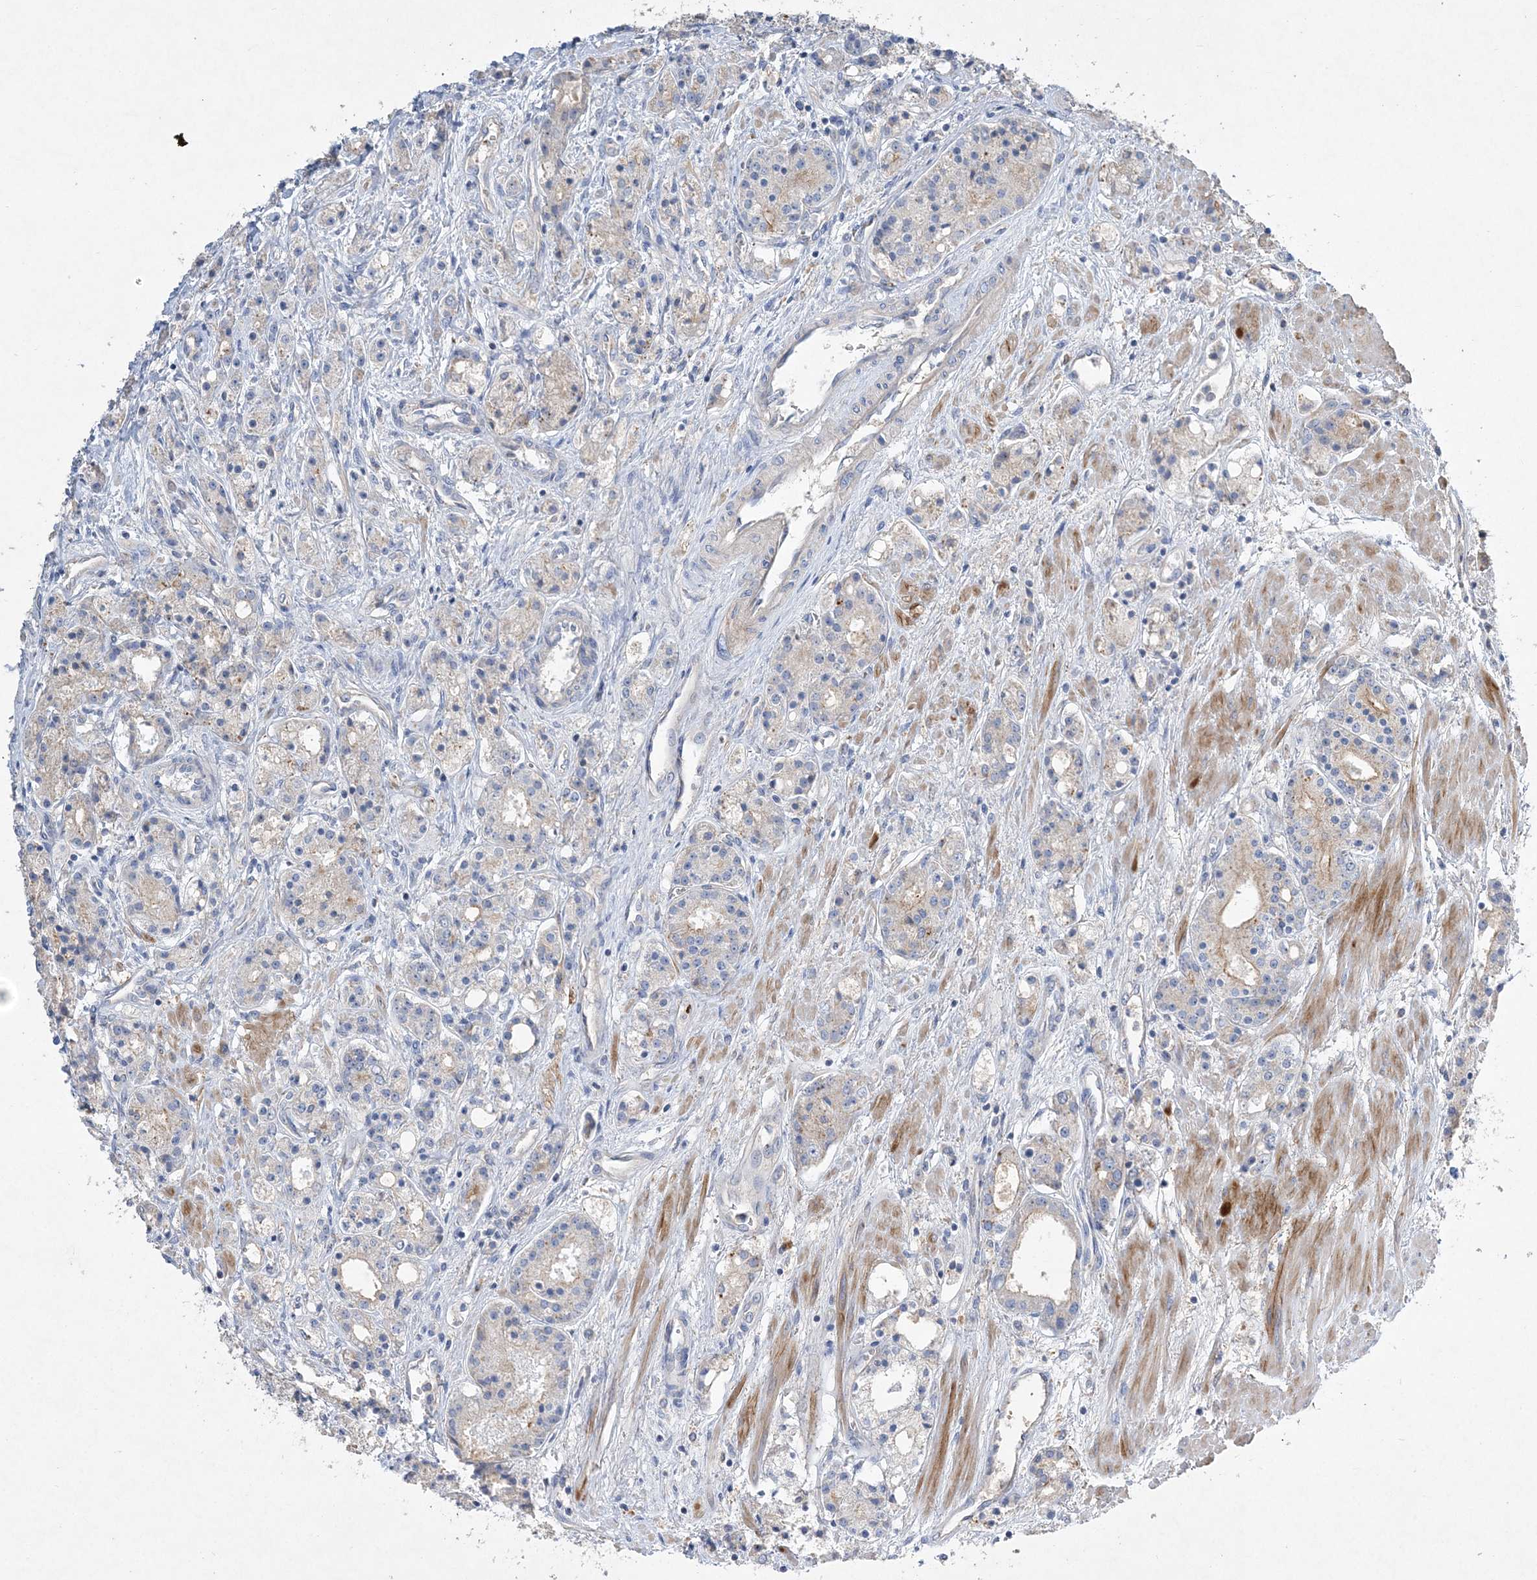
{"staining": {"intensity": "negative", "quantity": "none", "location": "none"}, "tissue": "prostate cancer", "cell_type": "Tumor cells", "image_type": "cancer", "snomed": [{"axis": "morphology", "description": "Adenocarcinoma, High grade"}, {"axis": "topography", "description": "Prostate"}], "caption": "Human prostate cancer (high-grade adenocarcinoma) stained for a protein using immunohistochemistry (IHC) shows no positivity in tumor cells.", "gene": "ADCK2", "patient": {"sex": "male", "age": 60}}